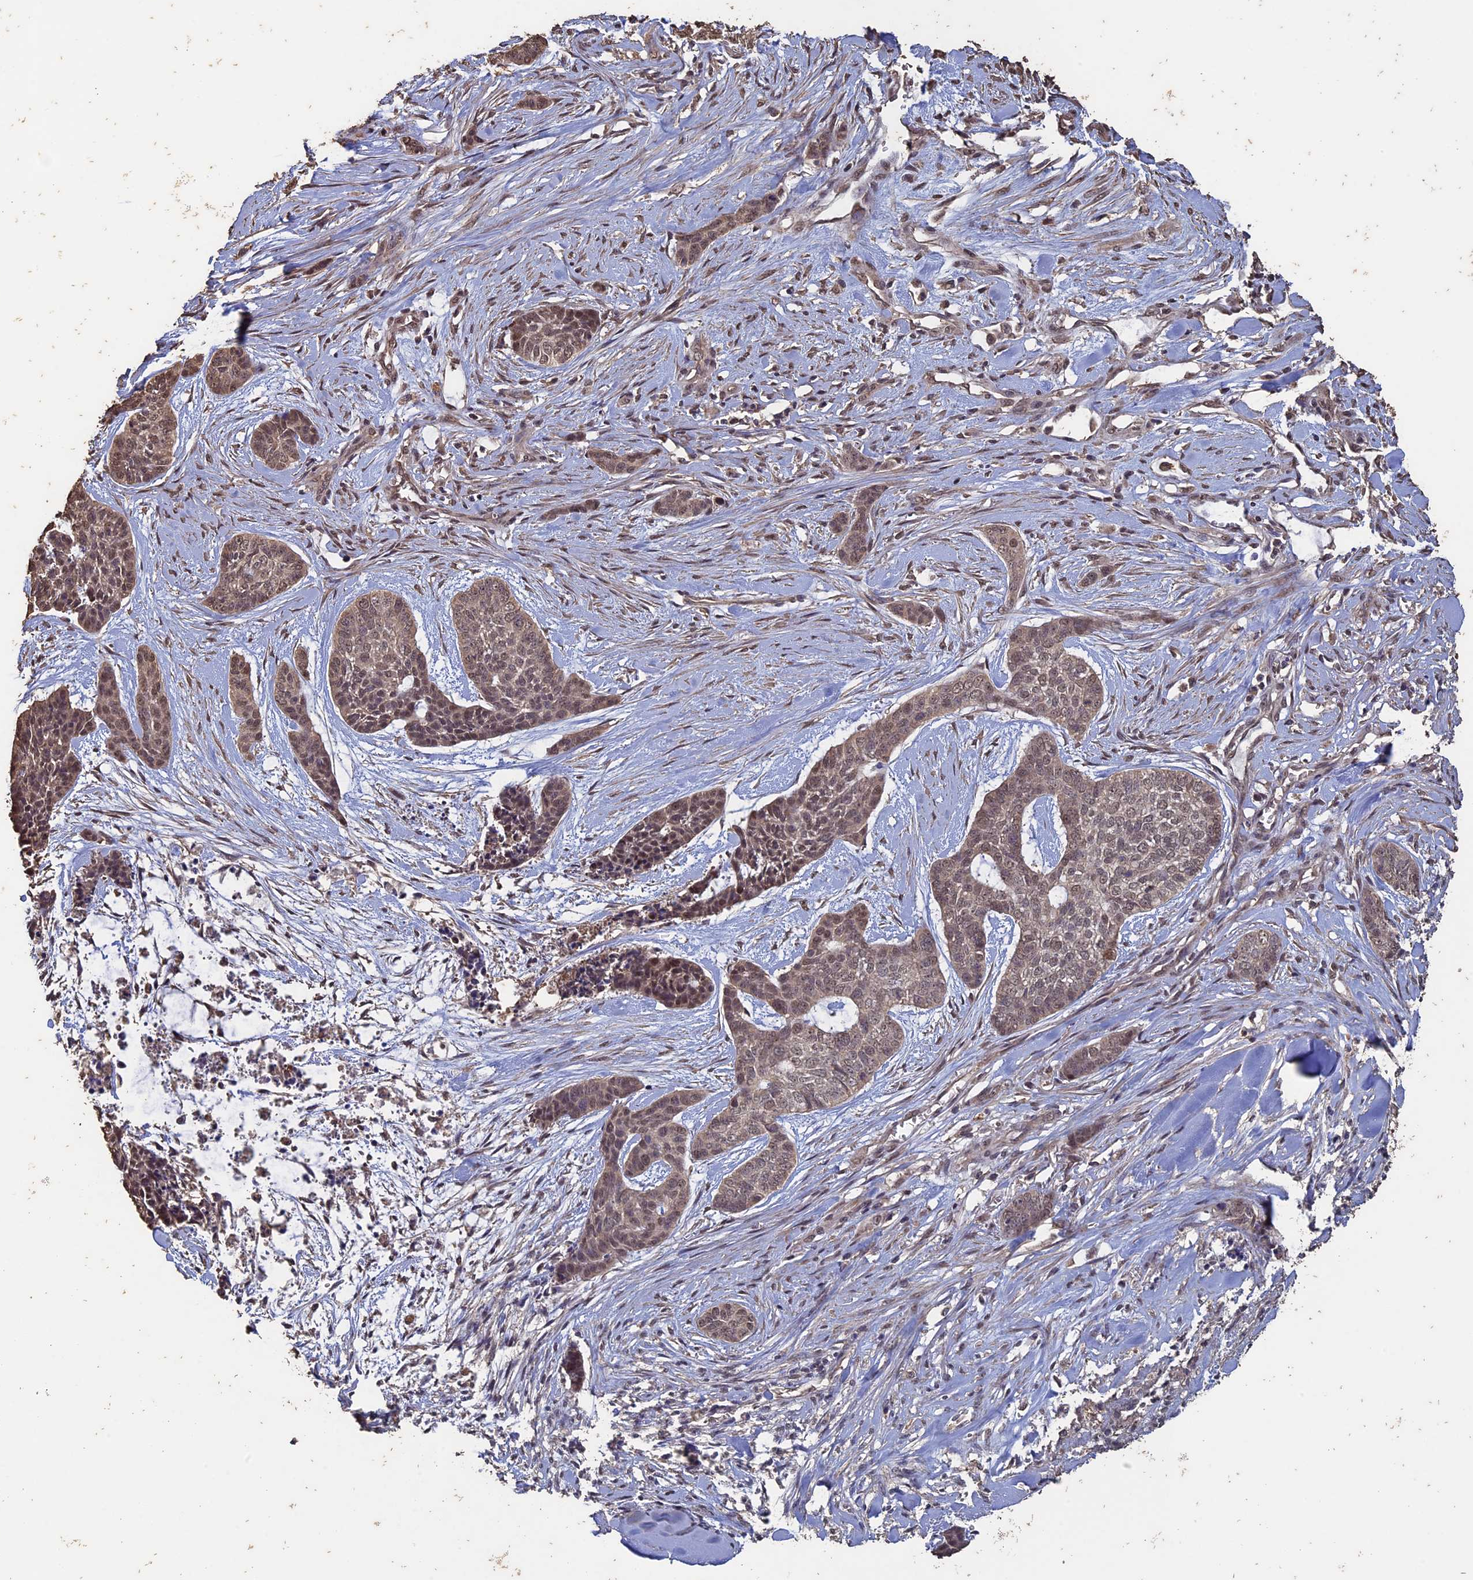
{"staining": {"intensity": "weak", "quantity": ">75%", "location": "cytoplasmic/membranous,nuclear"}, "tissue": "skin cancer", "cell_type": "Tumor cells", "image_type": "cancer", "snomed": [{"axis": "morphology", "description": "Basal cell carcinoma"}, {"axis": "topography", "description": "Skin"}], "caption": "Human skin basal cell carcinoma stained with a brown dye shows weak cytoplasmic/membranous and nuclear positive staining in about >75% of tumor cells.", "gene": "HUNK", "patient": {"sex": "female", "age": 64}}